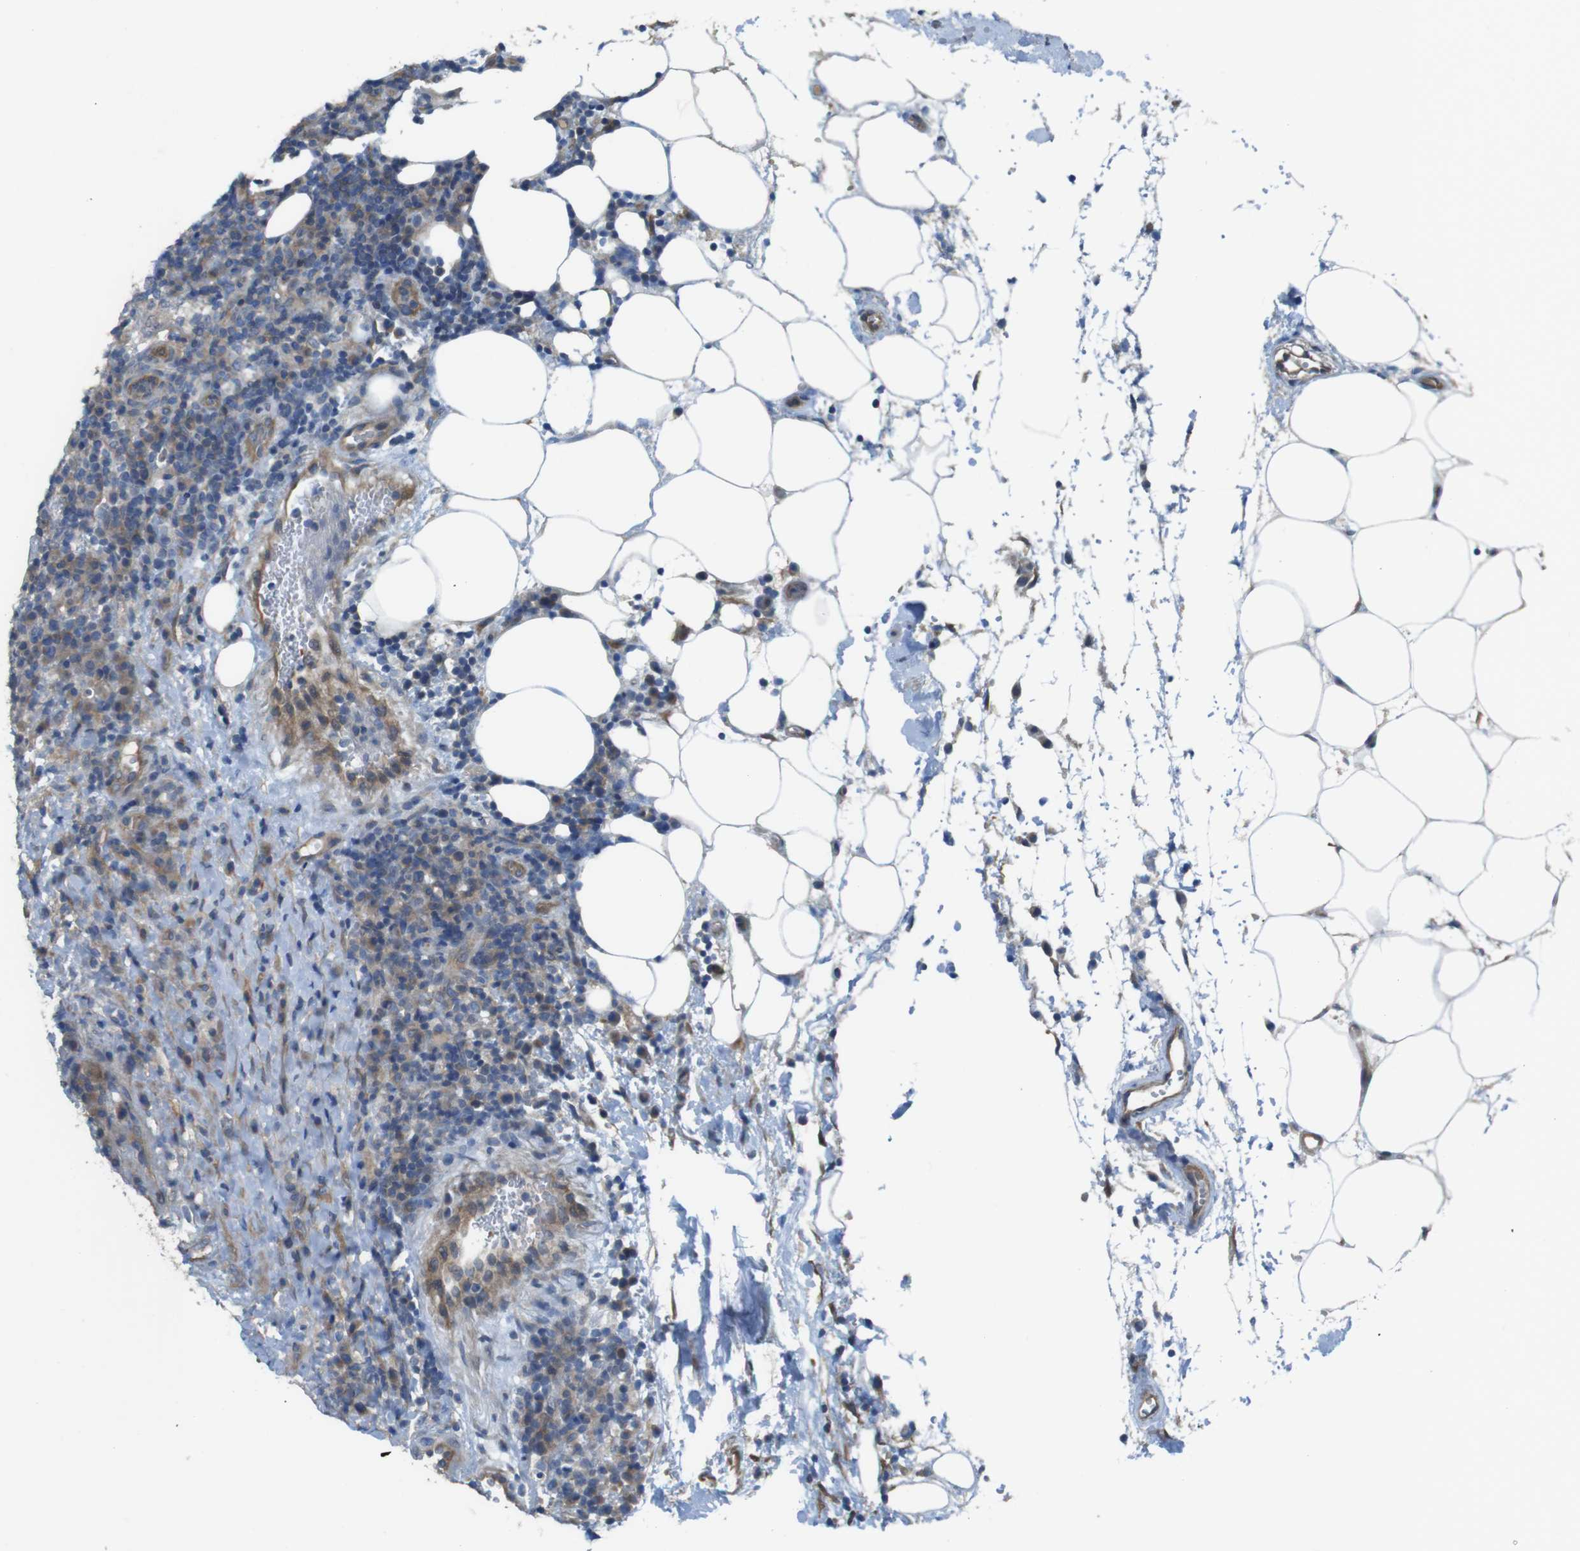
{"staining": {"intensity": "weak", "quantity": "25%-75%", "location": "cytoplasmic/membranous"}, "tissue": "lymphoma", "cell_type": "Tumor cells", "image_type": "cancer", "snomed": [{"axis": "morphology", "description": "Malignant lymphoma, non-Hodgkin's type, High grade"}, {"axis": "topography", "description": "Lymph node"}], "caption": "Protein analysis of lymphoma tissue demonstrates weak cytoplasmic/membranous positivity in about 25%-75% of tumor cells. (Stains: DAB (3,3'-diaminobenzidine) in brown, nuclei in blue, Microscopy: brightfield microscopy at high magnification).", "gene": "ABHD15", "patient": {"sex": "female", "age": 76}}